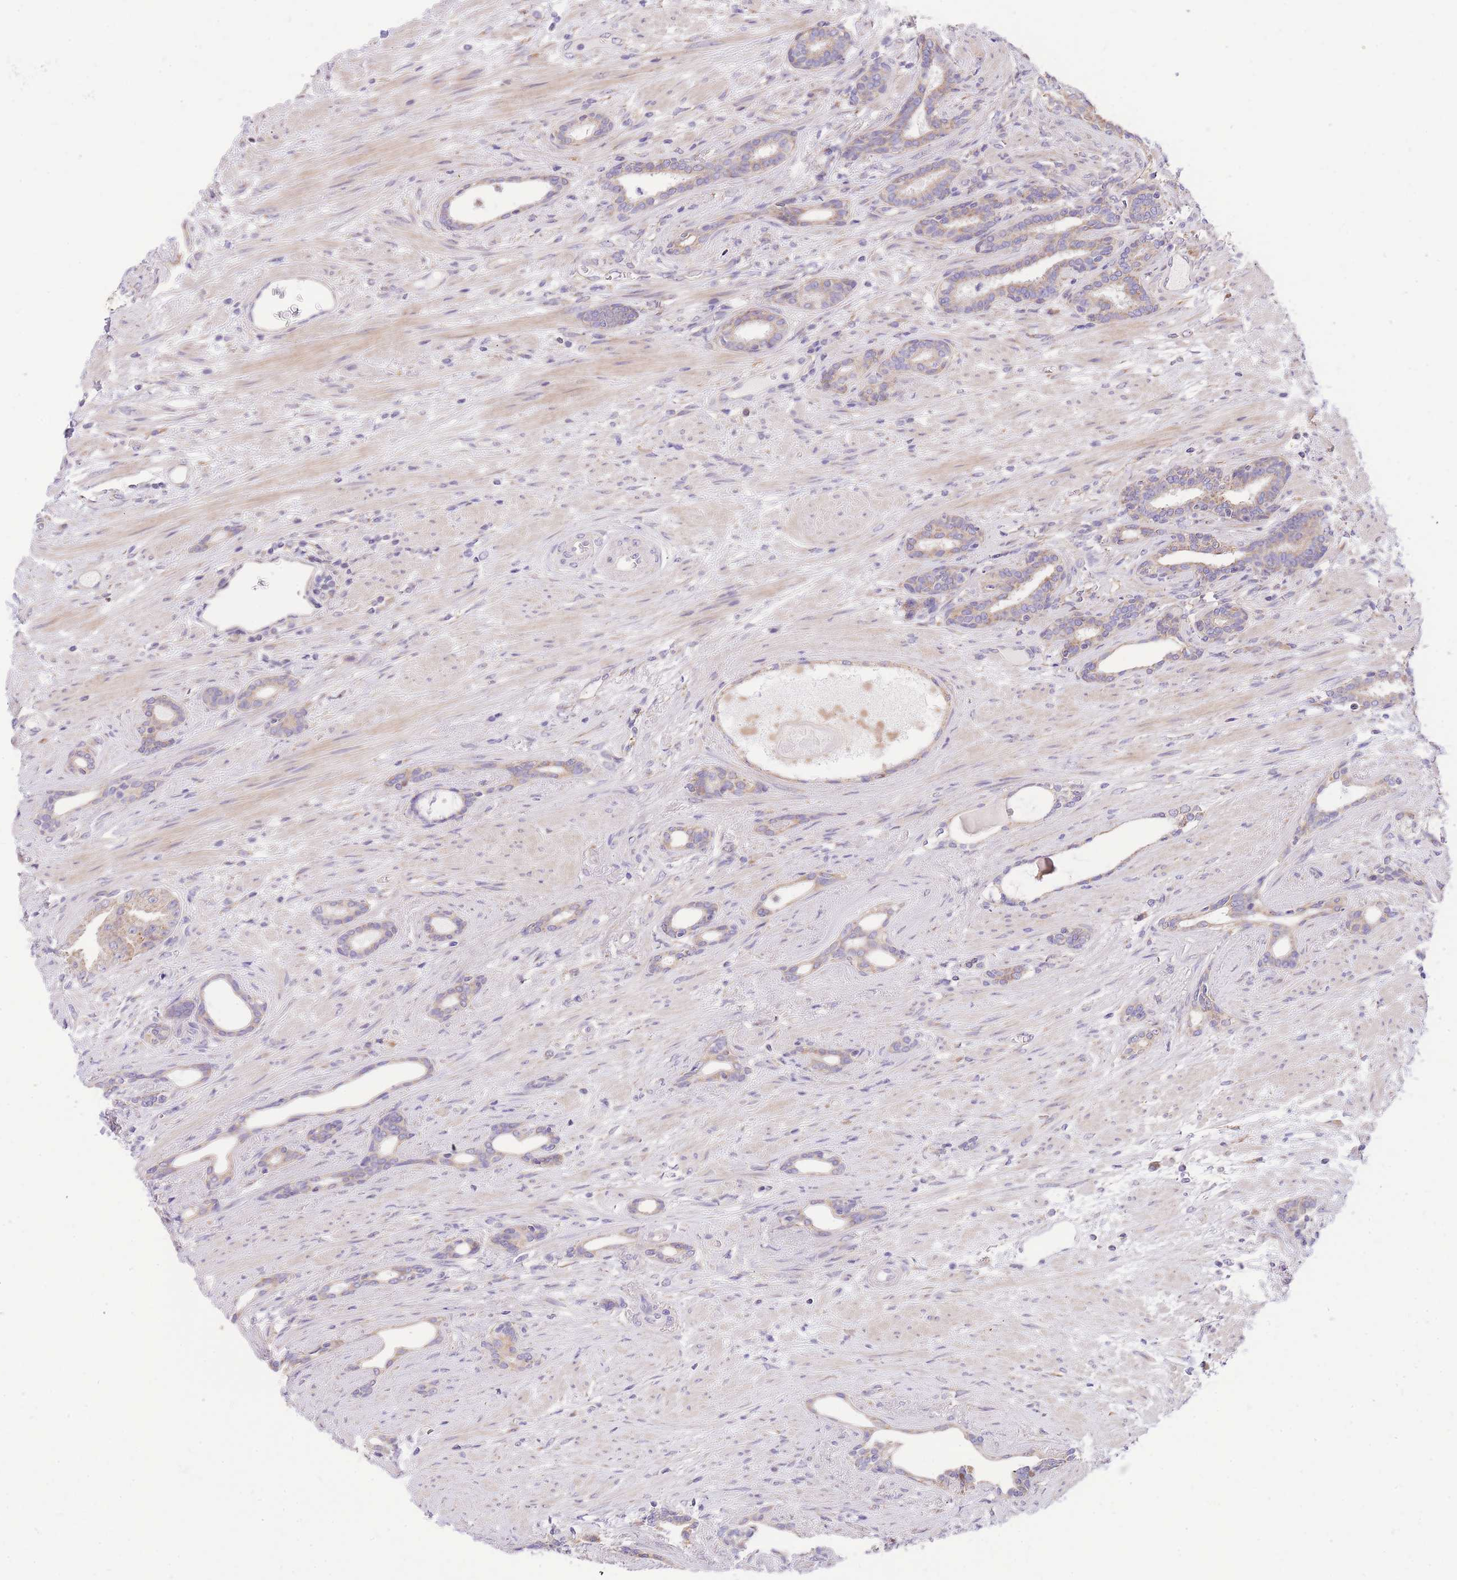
{"staining": {"intensity": "weak", "quantity": "<25%", "location": "cytoplasmic/membranous"}, "tissue": "prostate cancer", "cell_type": "Tumor cells", "image_type": "cancer", "snomed": [{"axis": "morphology", "description": "Adenocarcinoma, High grade"}, {"axis": "topography", "description": "Prostate"}], "caption": "The photomicrograph shows no significant positivity in tumor cells of prostate adenocarcinoma (high-grade).", "gene": "TOPAZ1", "patient": {"sex": "male", "age": 69}}